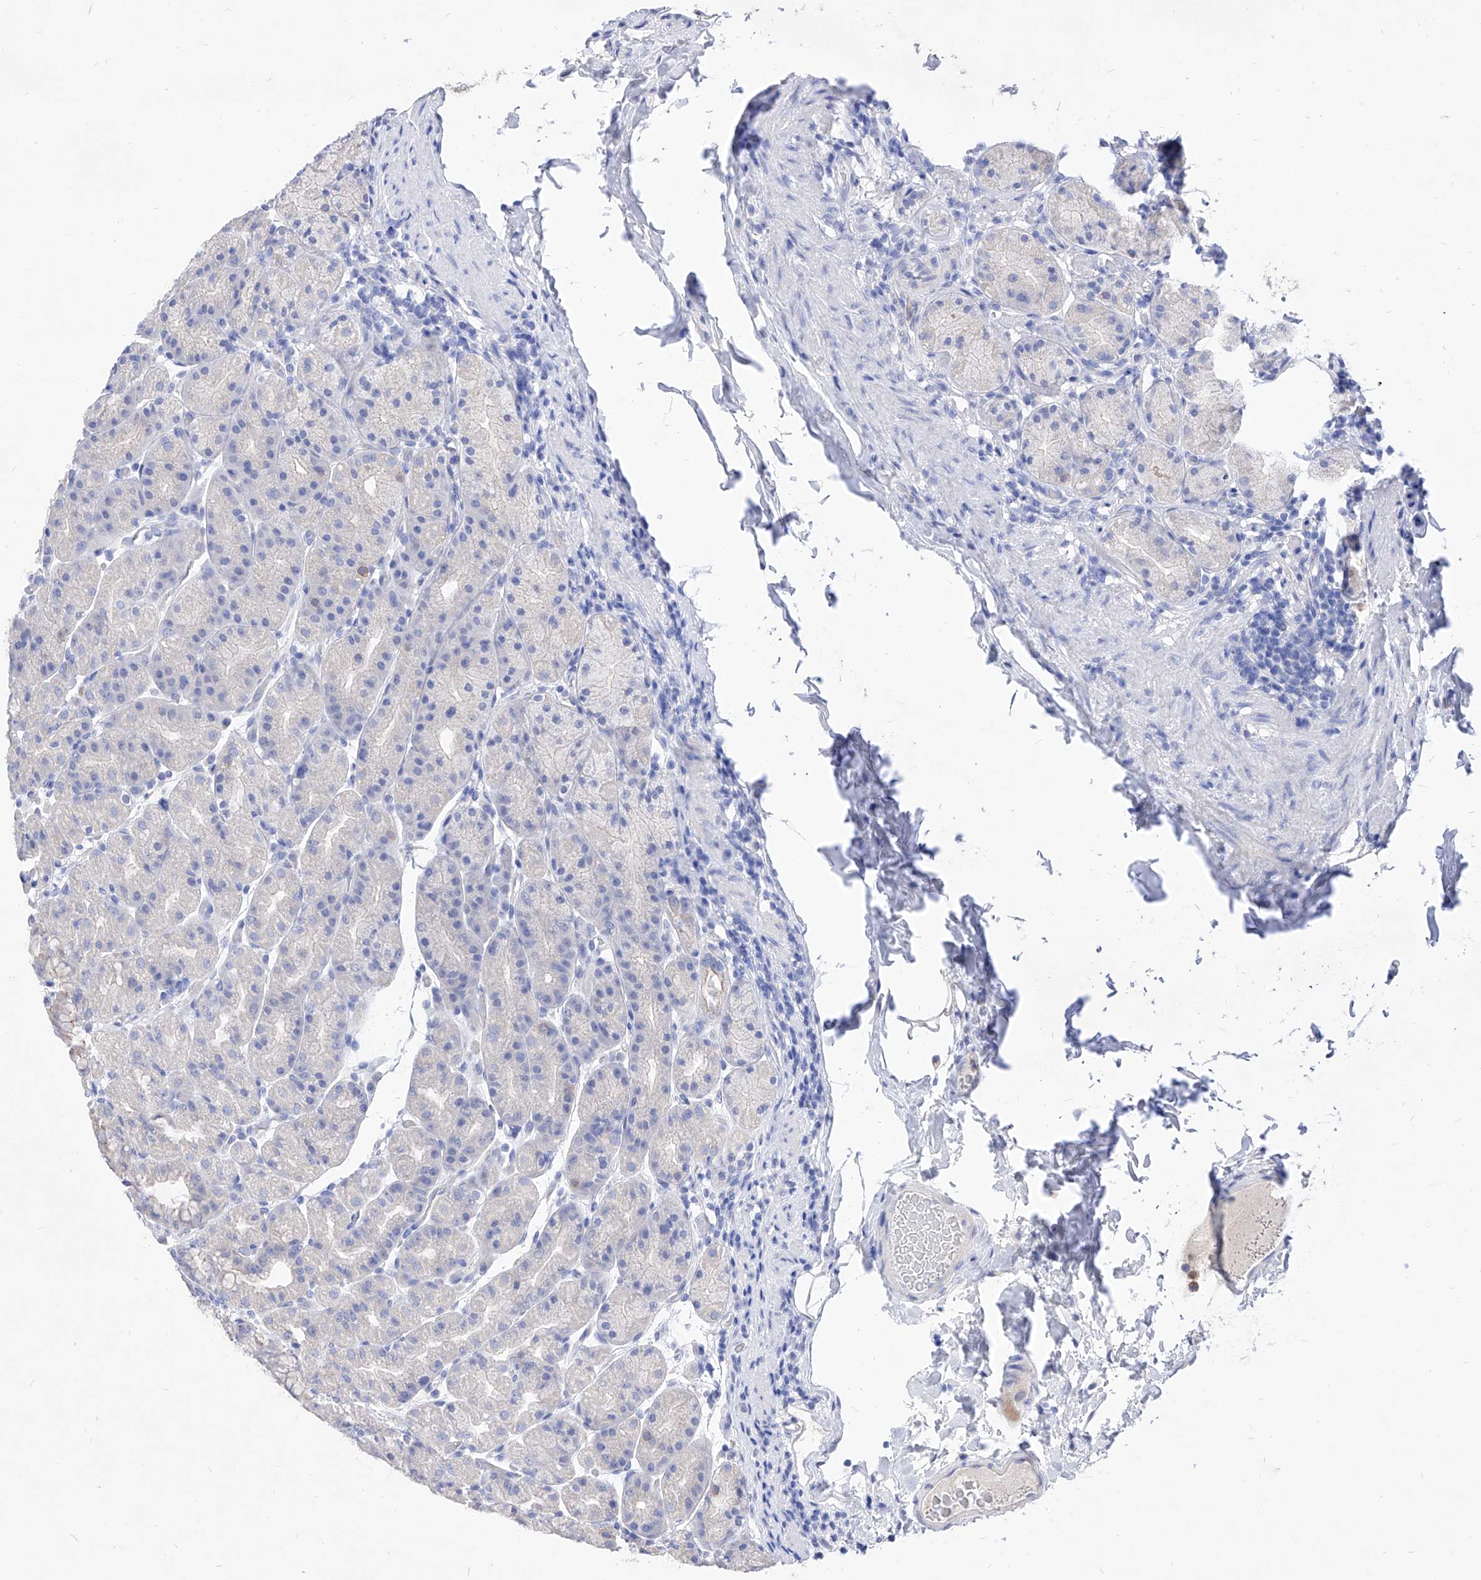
{"staining": {"intensity": "negative", "quantity": "none", "location": "none"}, "tissue": "stomach", "cell_type": "Glandular cells", "image_type": "normal", "snomed": [{"axis": "morphology", "description": "Normal tissue, NOS"}, {"axis": "topography", "description": "Stomach, upper"}], "caption": "Immunohistochemical staining of benign human stomach demonstrates no significant positivity in glandular cells. (DAB IHC, high magnification).", "gene": "VAX1", "patient": {"sex": "male", "age": 68}}